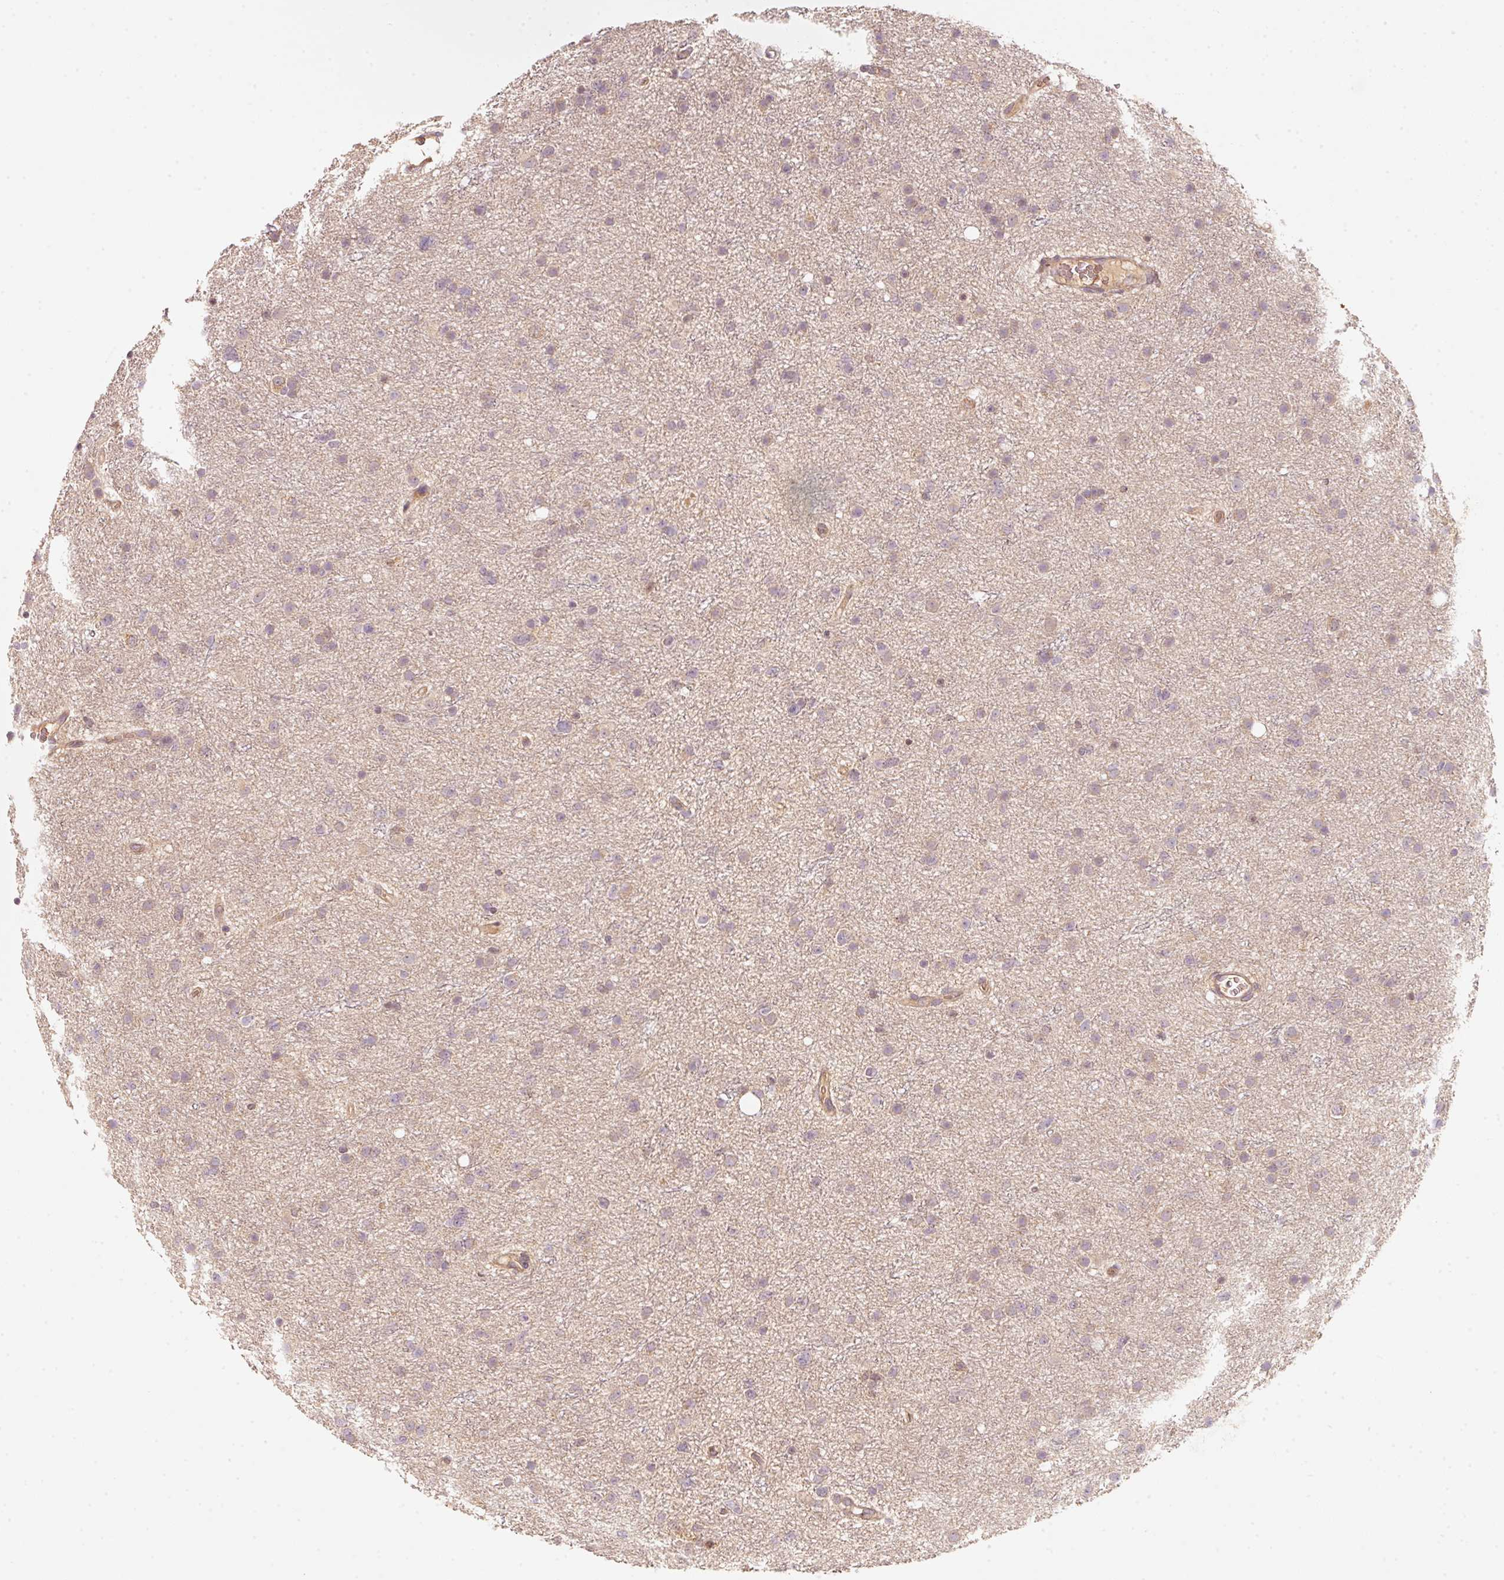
{"staining": {"intensity": "weak", "quantity": "25%-75%", "location": "cytoplasmic/membranous"}, "tissue": "glioma", "cell_type": "Tumor cells", "image_type": "cancer", "snomed": [{"axis": "morphology", "description": "Glioma, malignant, Low grade"}, {"axis": "topography", "description": "Cerebral cortex"}], "caption": "Human low-grade glioma (malignant) stained with a brown dye displays weak cytoplasmic/membranous positive staining in about 25%-75% of tumor cells.", "gene": "RRAS2", "patient": {"sex": "female", "age": 39}}